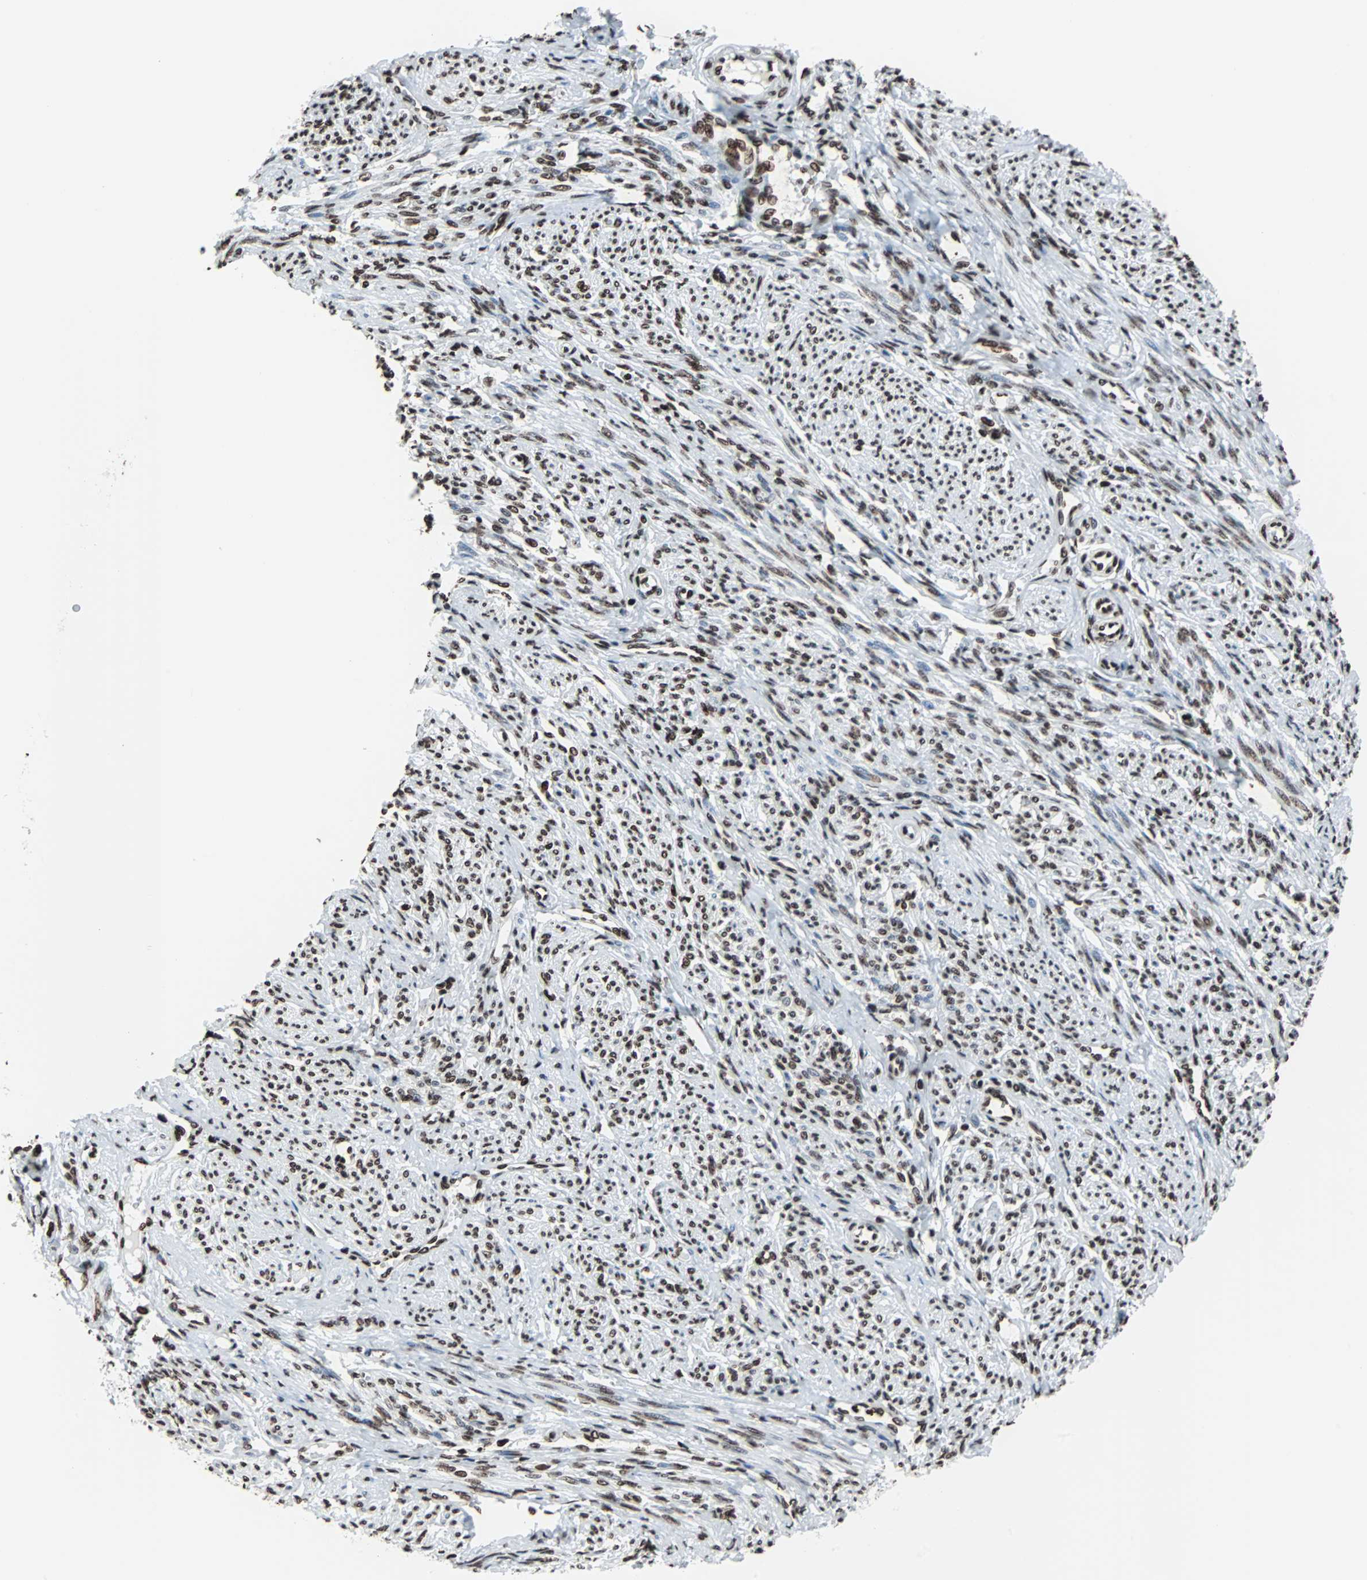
{"staining": {"intensity": "strong", "quantity": ">75%", "location": "nuclear"}, "tissue": "smooth muscle", "cell_type": "Smooth muscle cells", "image_type": "normal", "snomed": [{"axis": "morphology", "description": "Normal tissue, NOS"}, {"axis": "topography", "description": "Smooth muscle"}], "caption": "Immunohistochemical staining of benign human smooth muscle displays strong nuclear protein staining in about >75% of smooth muscle cells.", "gene": "H2BC18", "patient": {"sex": "female", "age": 65}}